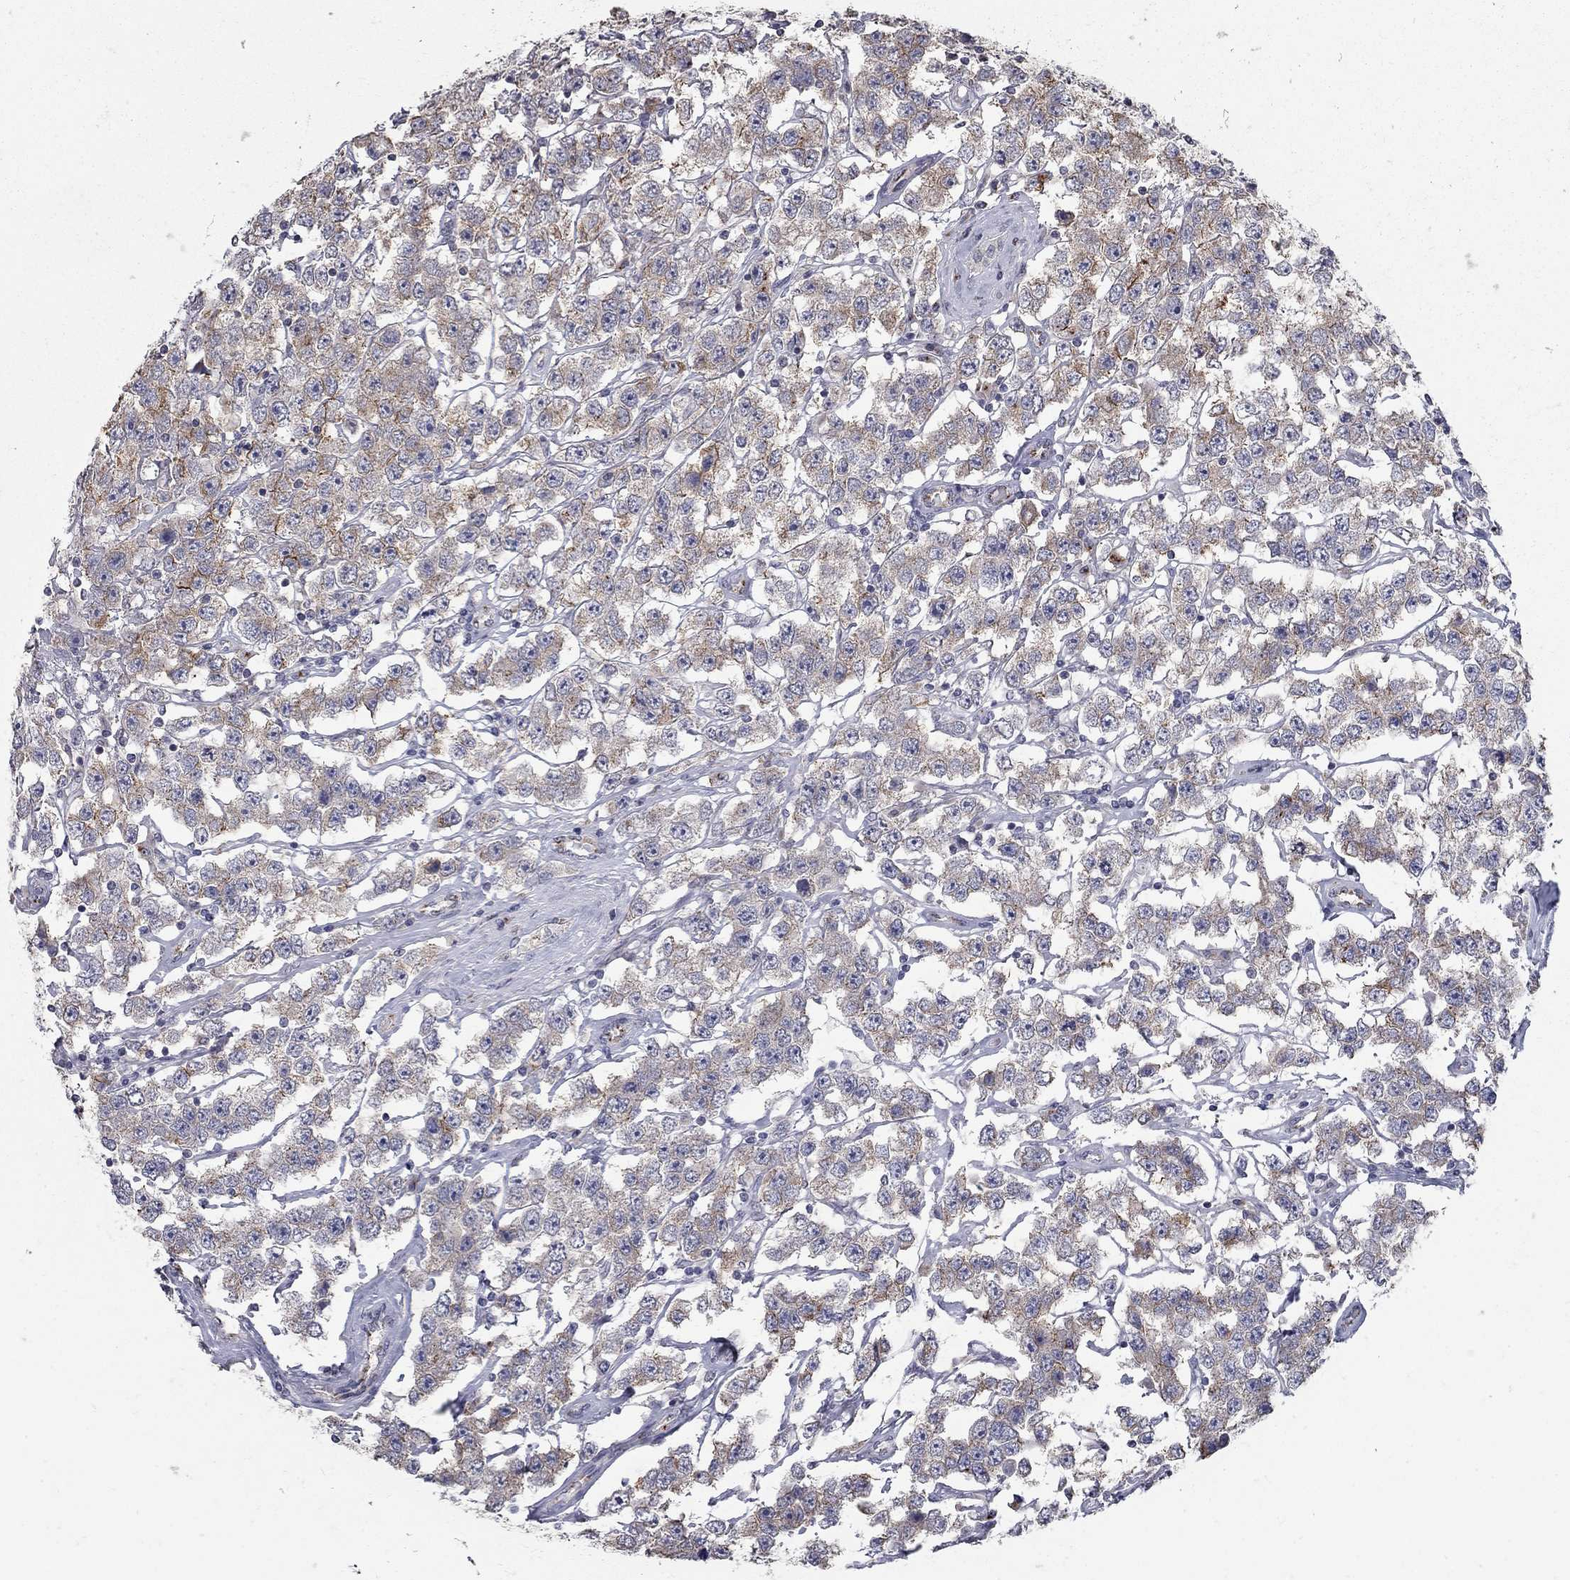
{"staining": {"intensity": "moderate", "quantity": ">75%", "location": "cytoplasmic/membranous"}, "tissue": "testis cancer", "cell_type": "Tumor cells", "image_type": "cancer", "snomed": [{"axis": "morphology", "description": "Seminoma, NOS"}, {"axis": "topography", "description": "Testis"}], "caption": "This is a micrograph of IHC staining of seminoma (testis), which shows moderate staining in the cytoplasmic/membranous of tumor cells.", "gene": "KIAA0319L", "patient": {"sex": "male", "age": 52}}